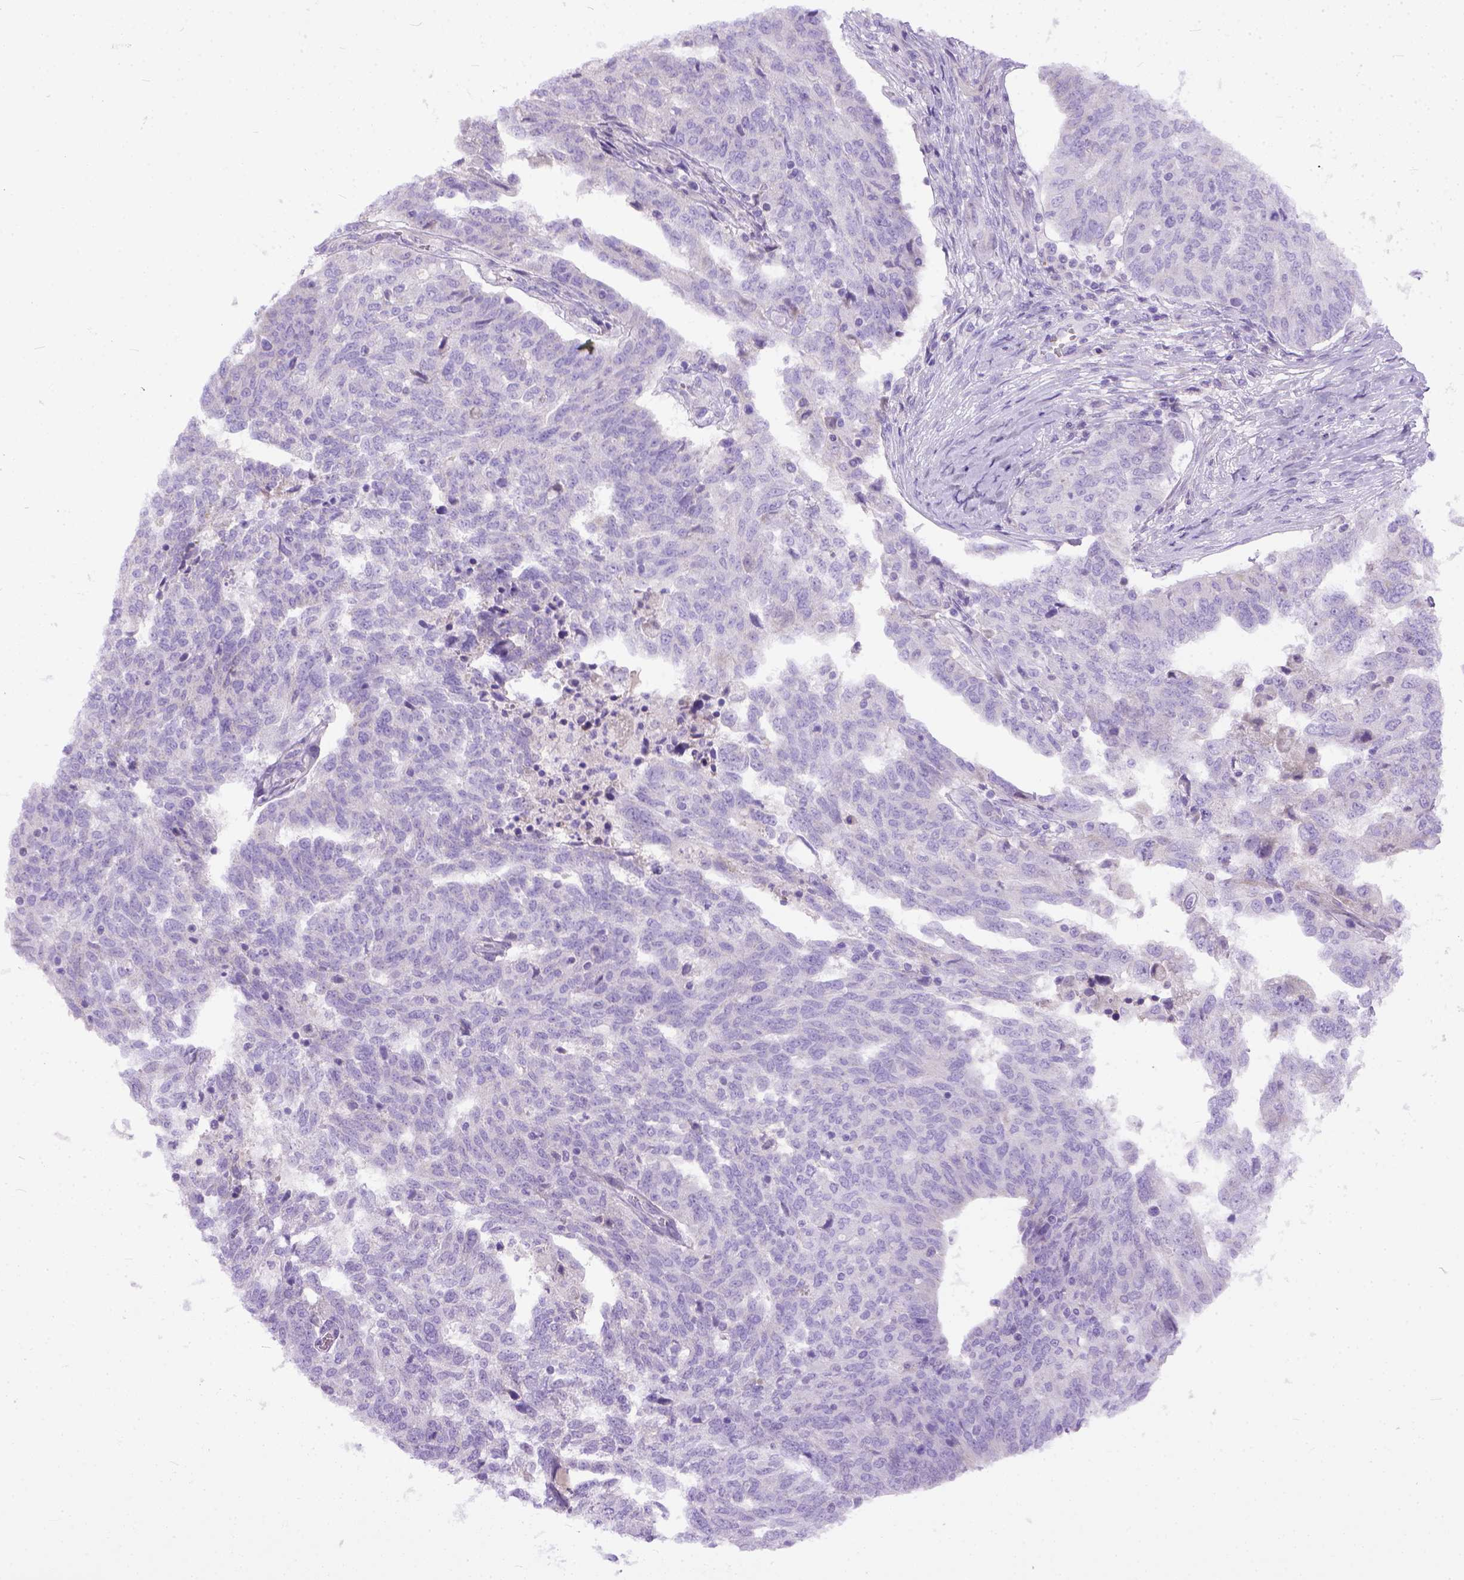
{"staining": {"intensity": "negative", "quantity": "none", "location": "none"}, "tissue": "ovarian cancer", "cell_type": "Tumor cells", "image_type": "cancer", "snomed": [{"axis": "morphology", "description": "Cystadenocarcinoma, serous, NOS"}, {"axis": "topography", "description": "Ovary"}], "caption": "Ovarian serous cystadenocarcinoma was stained to show a protein in brown. There is no significant positivity in tumor cells.", "gene": "PLK5", "patient": {"sex": "female", "age": 67}}